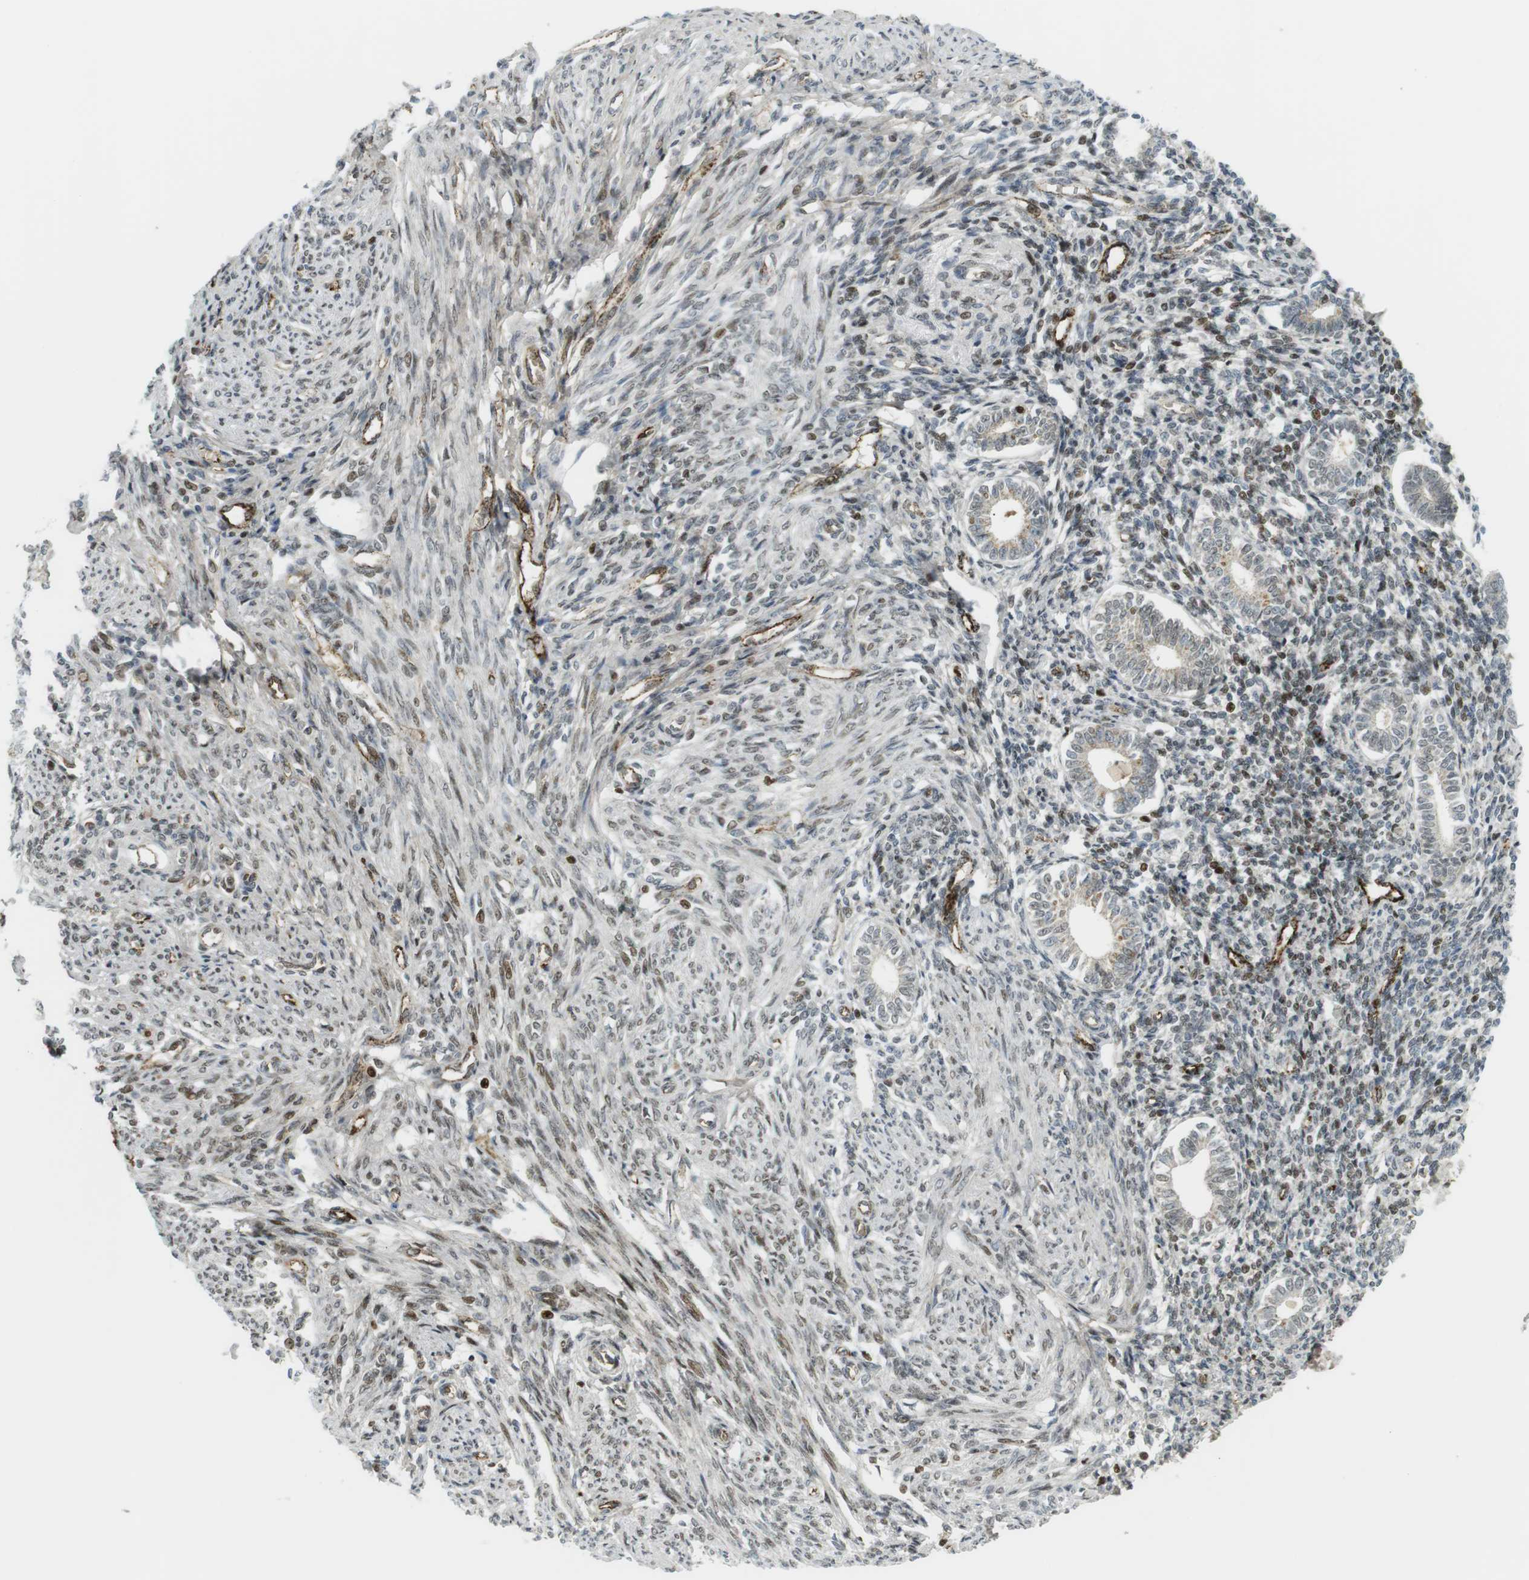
{"staining": {"intensity": "weak", "quantity": ">75%", "location": "cytoplasmic/membranous,nuclear"}, "tissue": "endometrium", "cell_type": "Cells in endometrial stroma", "image_type": "normal", "snomed": [{"axis": "morphology", "description": "Normal tissue, NOS"}, {"axis": "topography", "description": "Endometrium"}], "caption": "A micrograph of human endometrium stained for a protein exhibits weak cytoplasmic/membranous,nuclear brown staining in cells in endometrial stroma.", "gene": "PPP1R13B", "patient": {"sex": "female", "age": 71}}